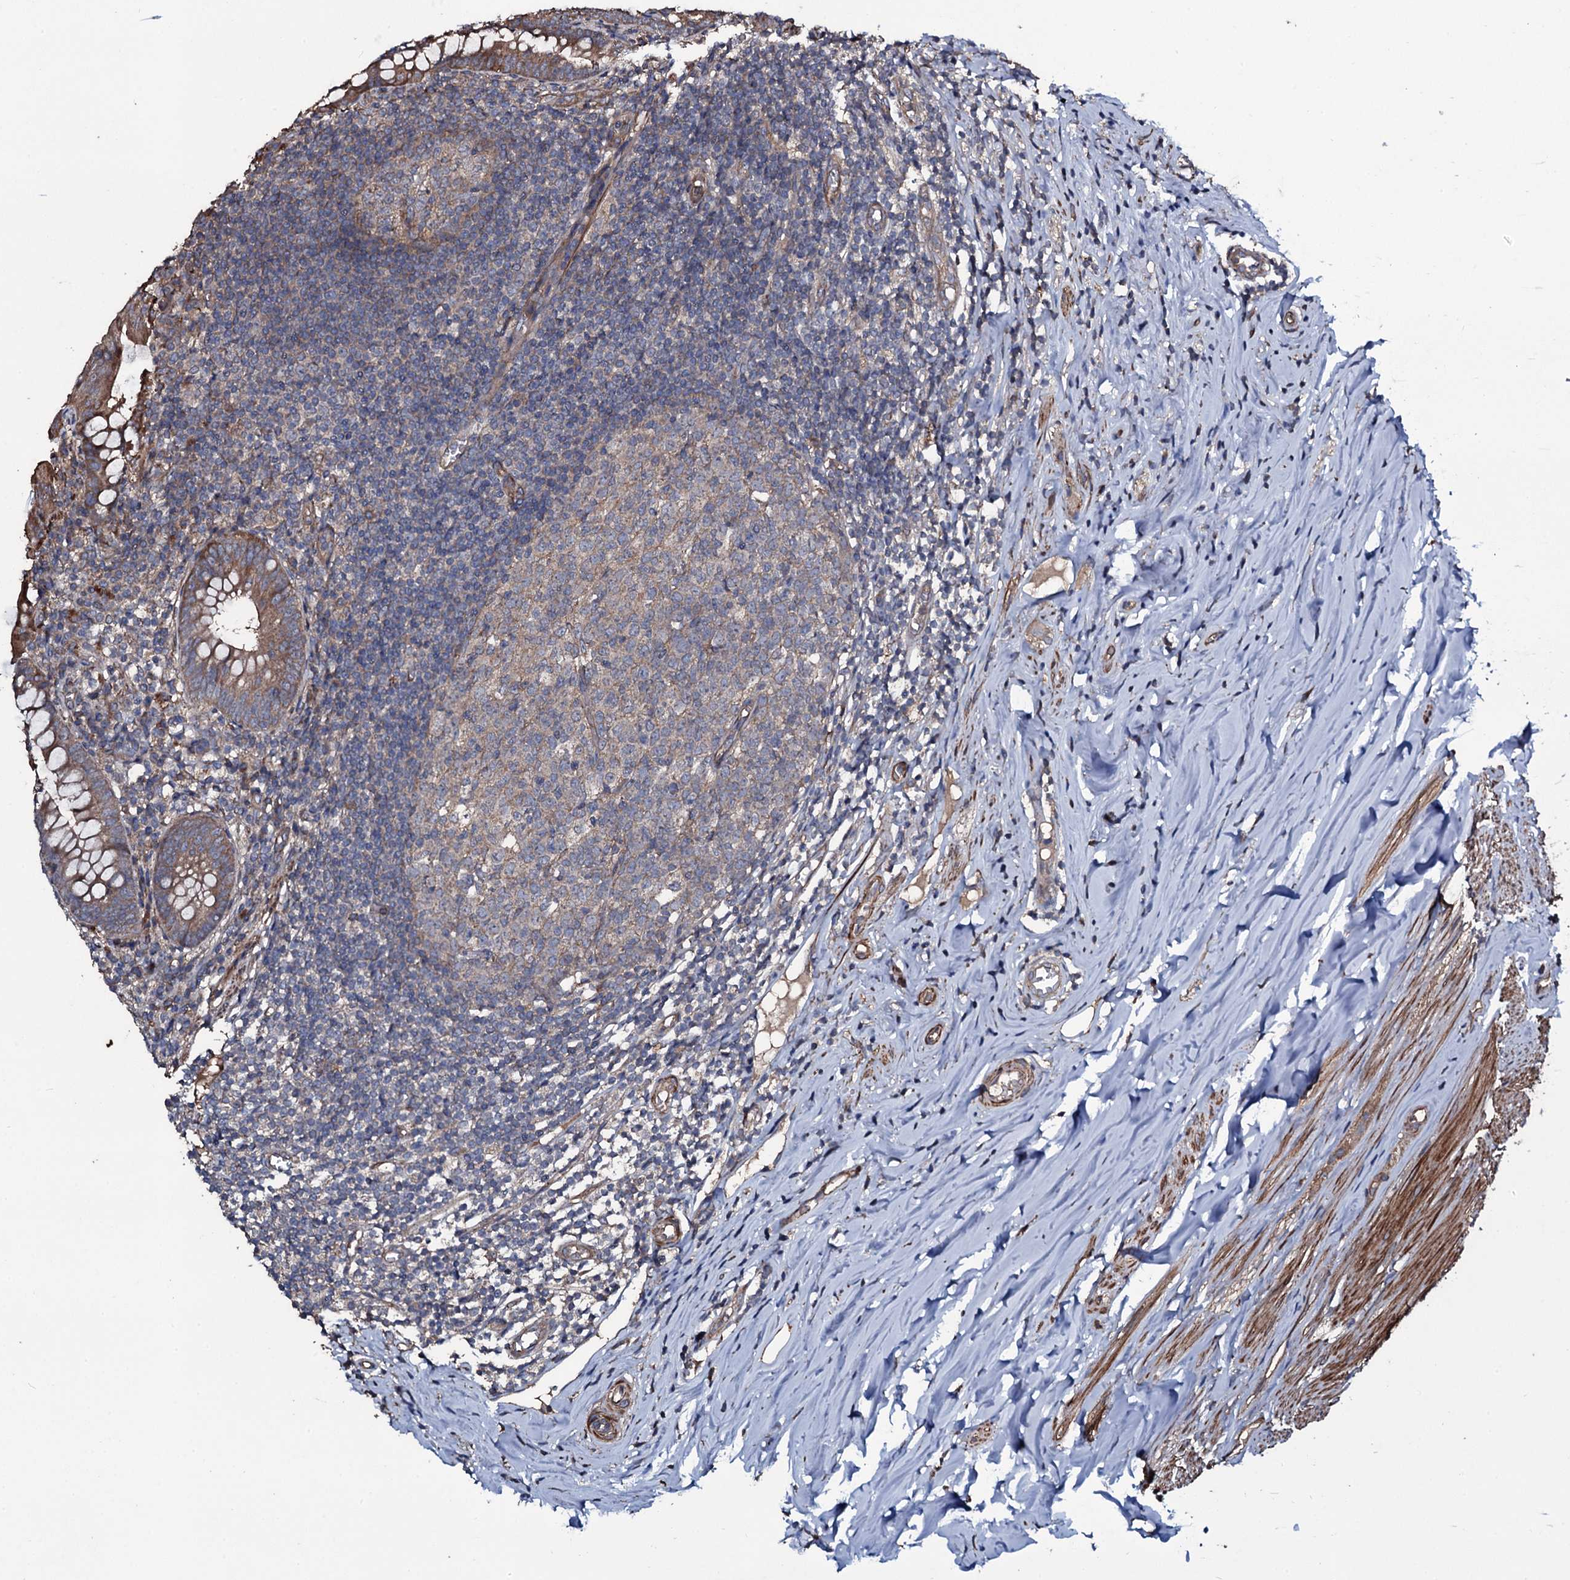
{"staining": {"intensity": "moderate", "quantity": ">75%", "location": "cytoplasmic/membranous"}, "tissue": "appendix", "cell_type": "Glandular cells", "image_type": "normal", "snomed": [{"axis": "morphology", "description": "Normal tissue, NOS"}, {"axis": "topography", "description": "Appendix"}], "caption": "Unremarkable appendix was stained to show a protein in brown. There is medium levels of moderate cytoplasmic/membranous expression in about >75% of glandular cells. The staining was performed using DAB, with brown indicating positive protein expression. Nuclei are stained blue with hematoxylin.", "gene": "WIPF3", "patient": {"sex": "female", "age": 51}}